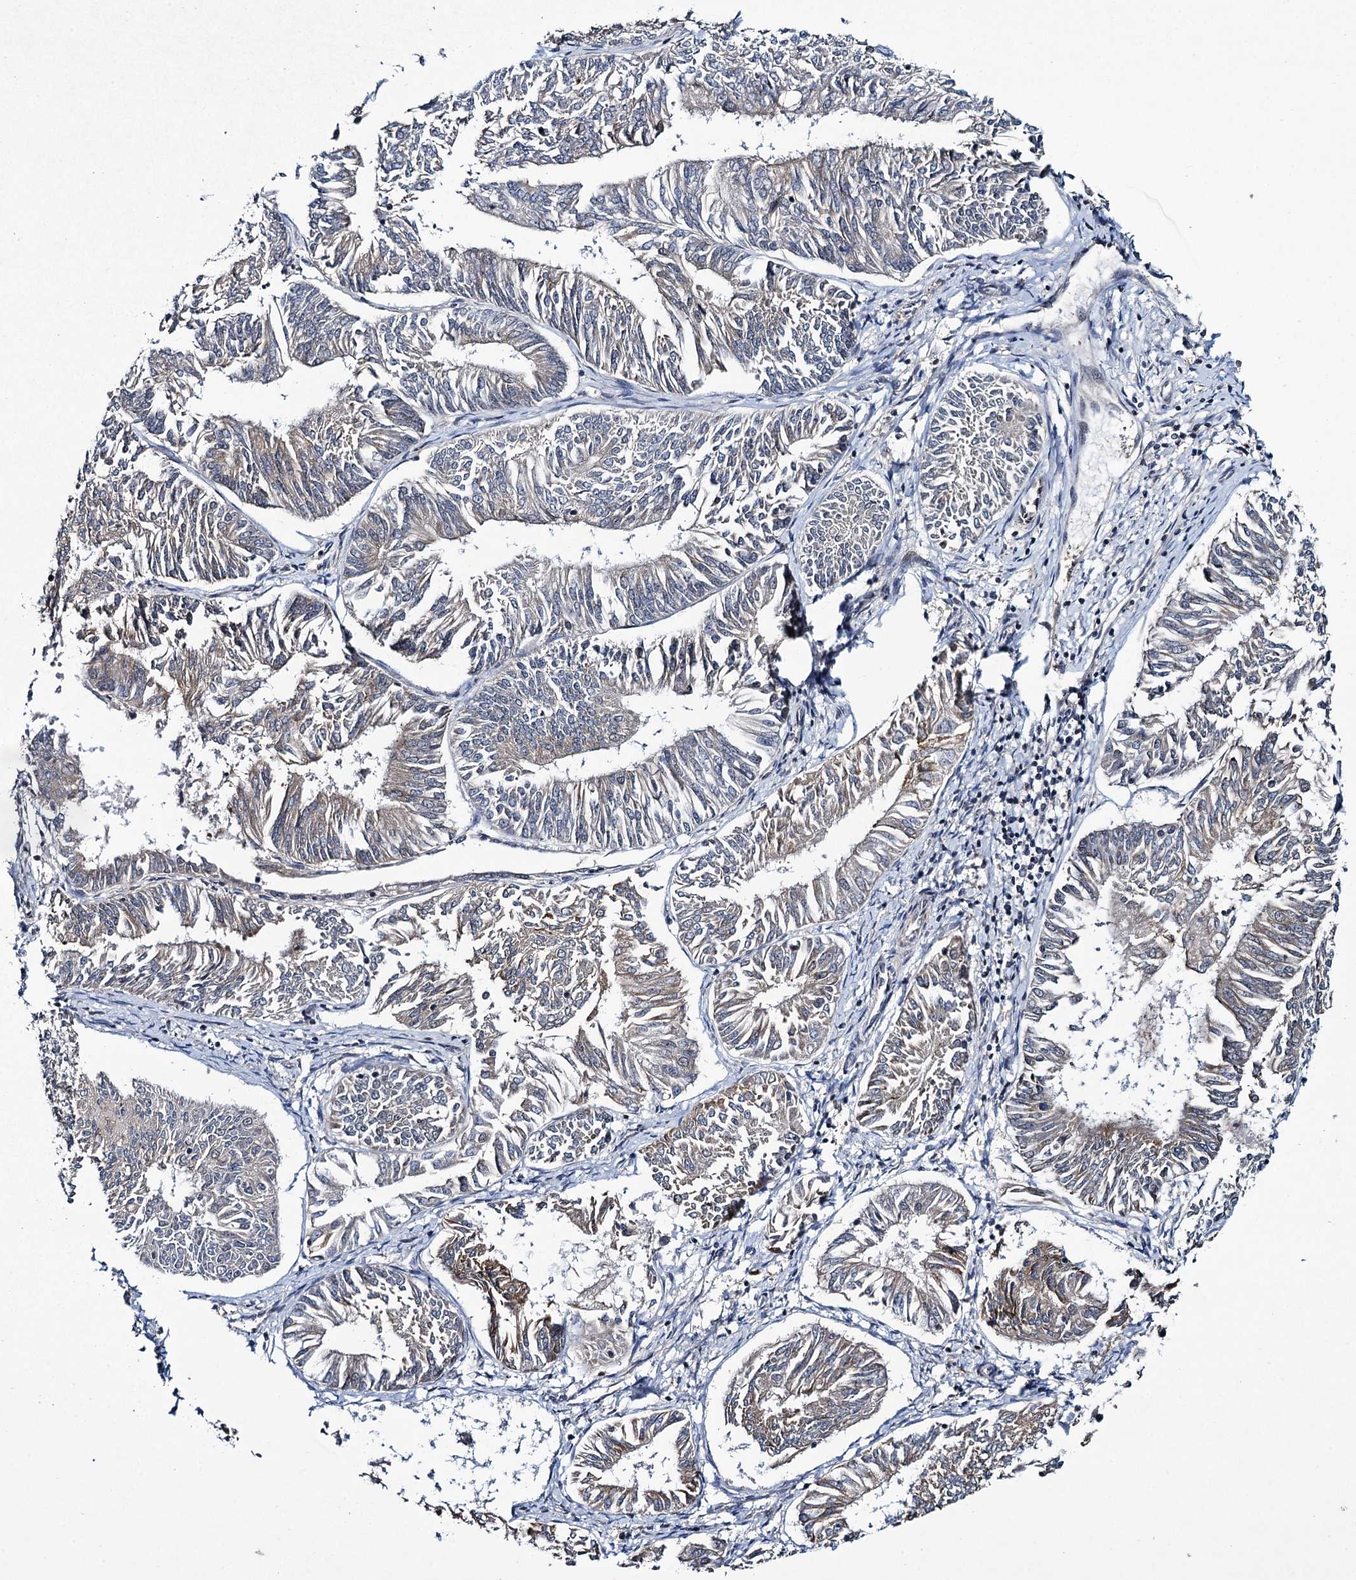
{"staining": {"intensity": "weak", "quantity": "25%-75%", "location": "cytoplasmic/membranous"}, "tissue": "endometrial cancer", "cell_type": "Tumor cells", "image_type": "cancer", "snomed": [{"axis": "morphology", "description": "Adenocarcinoma, NOS"}, {"axis": "topography", "description": "Endometrium"}], "caption": "The image exhibits a brown stain indicating the presence of a protein in the cytoplasmic/membranous of tumor cells in endometrial cancer.", "gene": "ARHGAP42", "patient": {"sex": "female", "age": 58}}